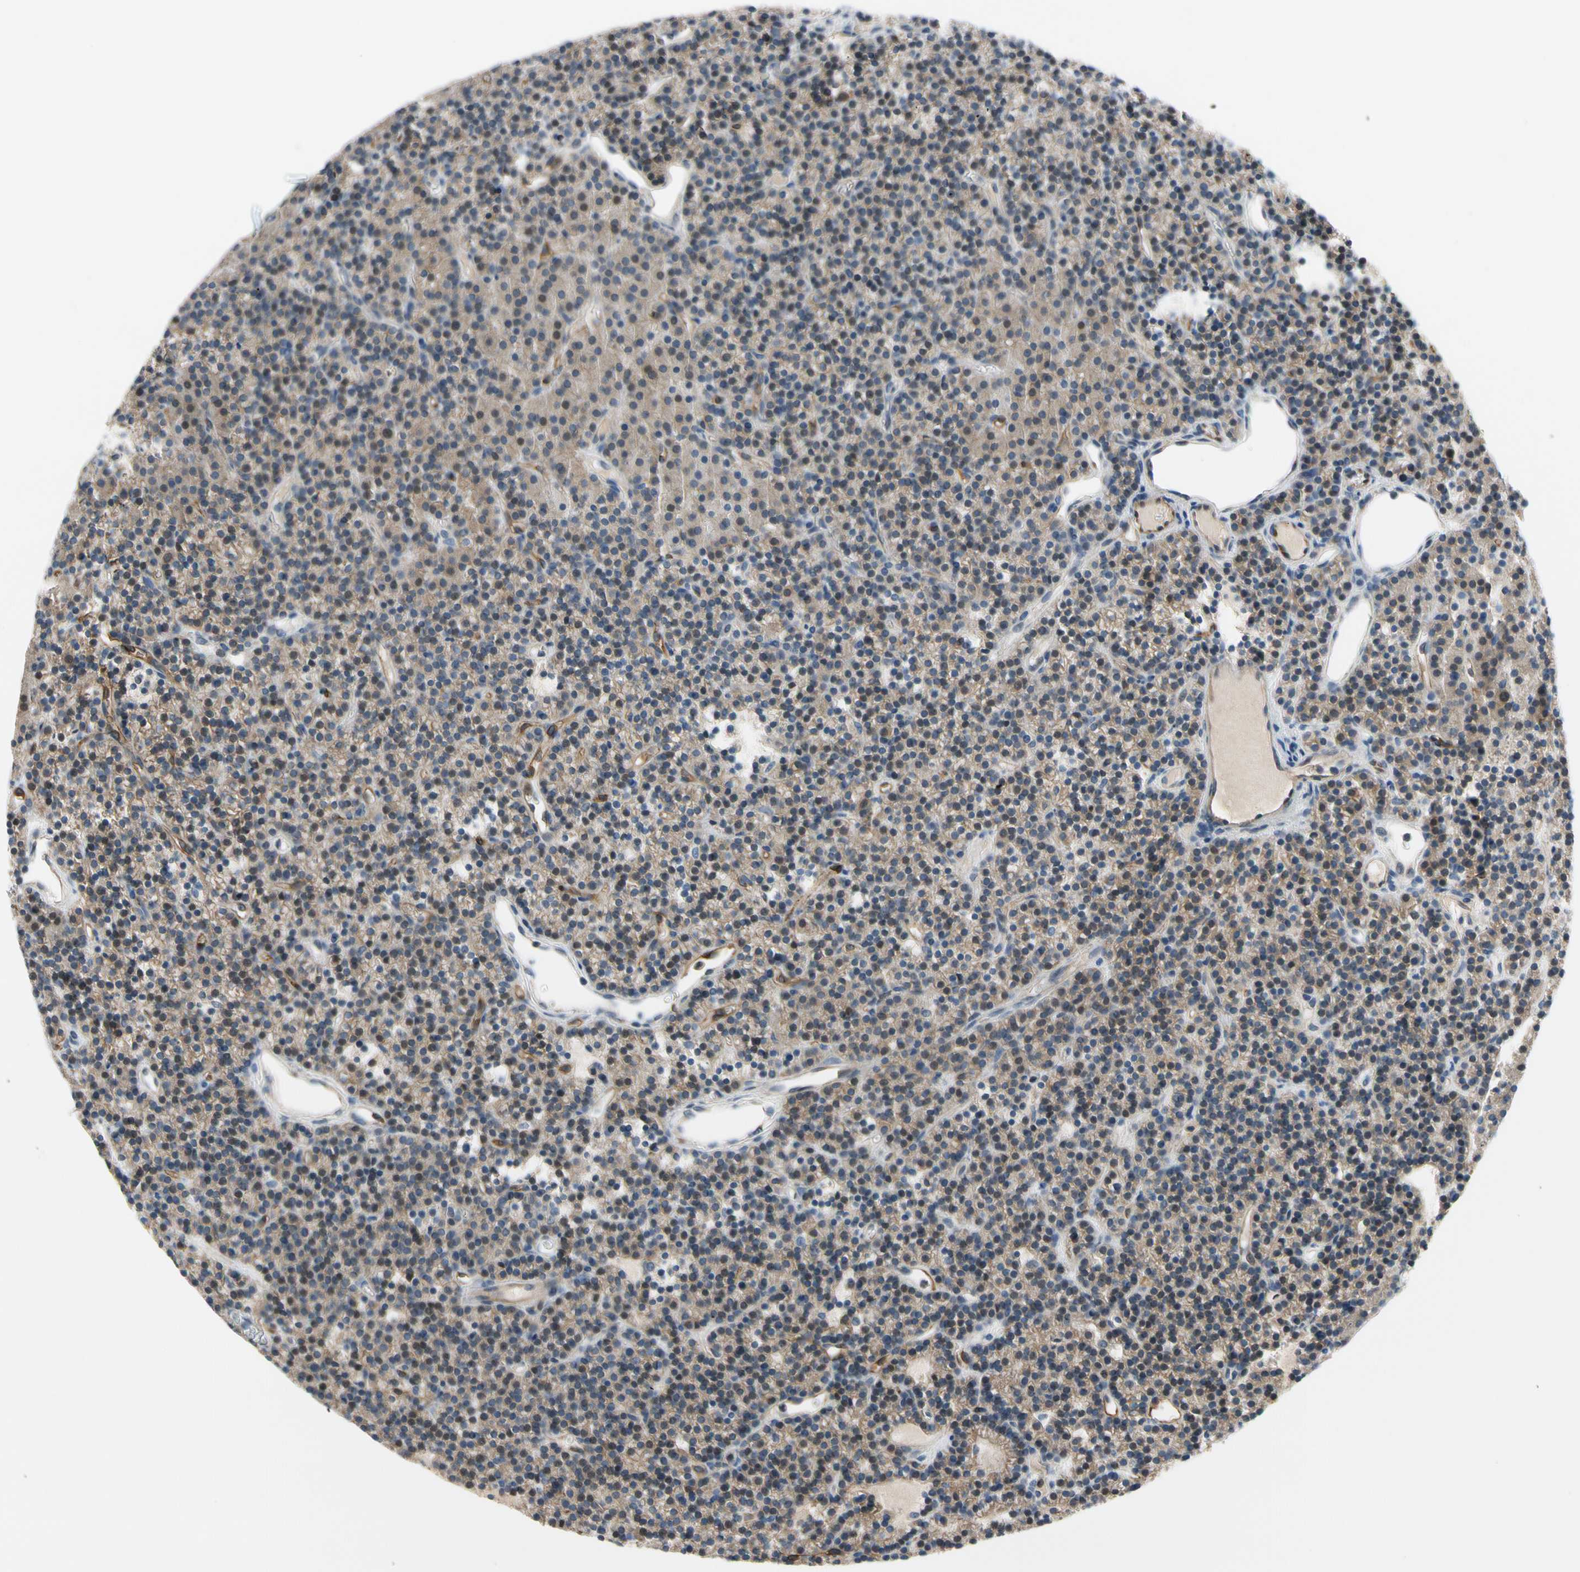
{"staining": {"intensity": "weak", "quantity": ">75%", "location": "cytoplasmic/membranous"}, "tissue": "parathyroid gland", "cell_type": "Glandular cells", "image_type": "normal", "snomed": [{"axis": "morphology", "description": "Normal tissue, NOS"}, {"axis": "morphology", "description": "Hyperplasia, NOS"}, {"axis": "topography", "description": "Parathyroid gland"}], "caption": "The immunohistochemical stain shows weak cytoplasmic/membranous expression in glandular cells of unremarkable parathyroid gland. The staining is performed using DAB (3,3'-diaminobenzidine) brown chromogen to label protein expression. The nuclei are counter-stained blue using hematoxylin.", "gene": "CFAP36", "patient": {"sex": "male", "age": 44}}